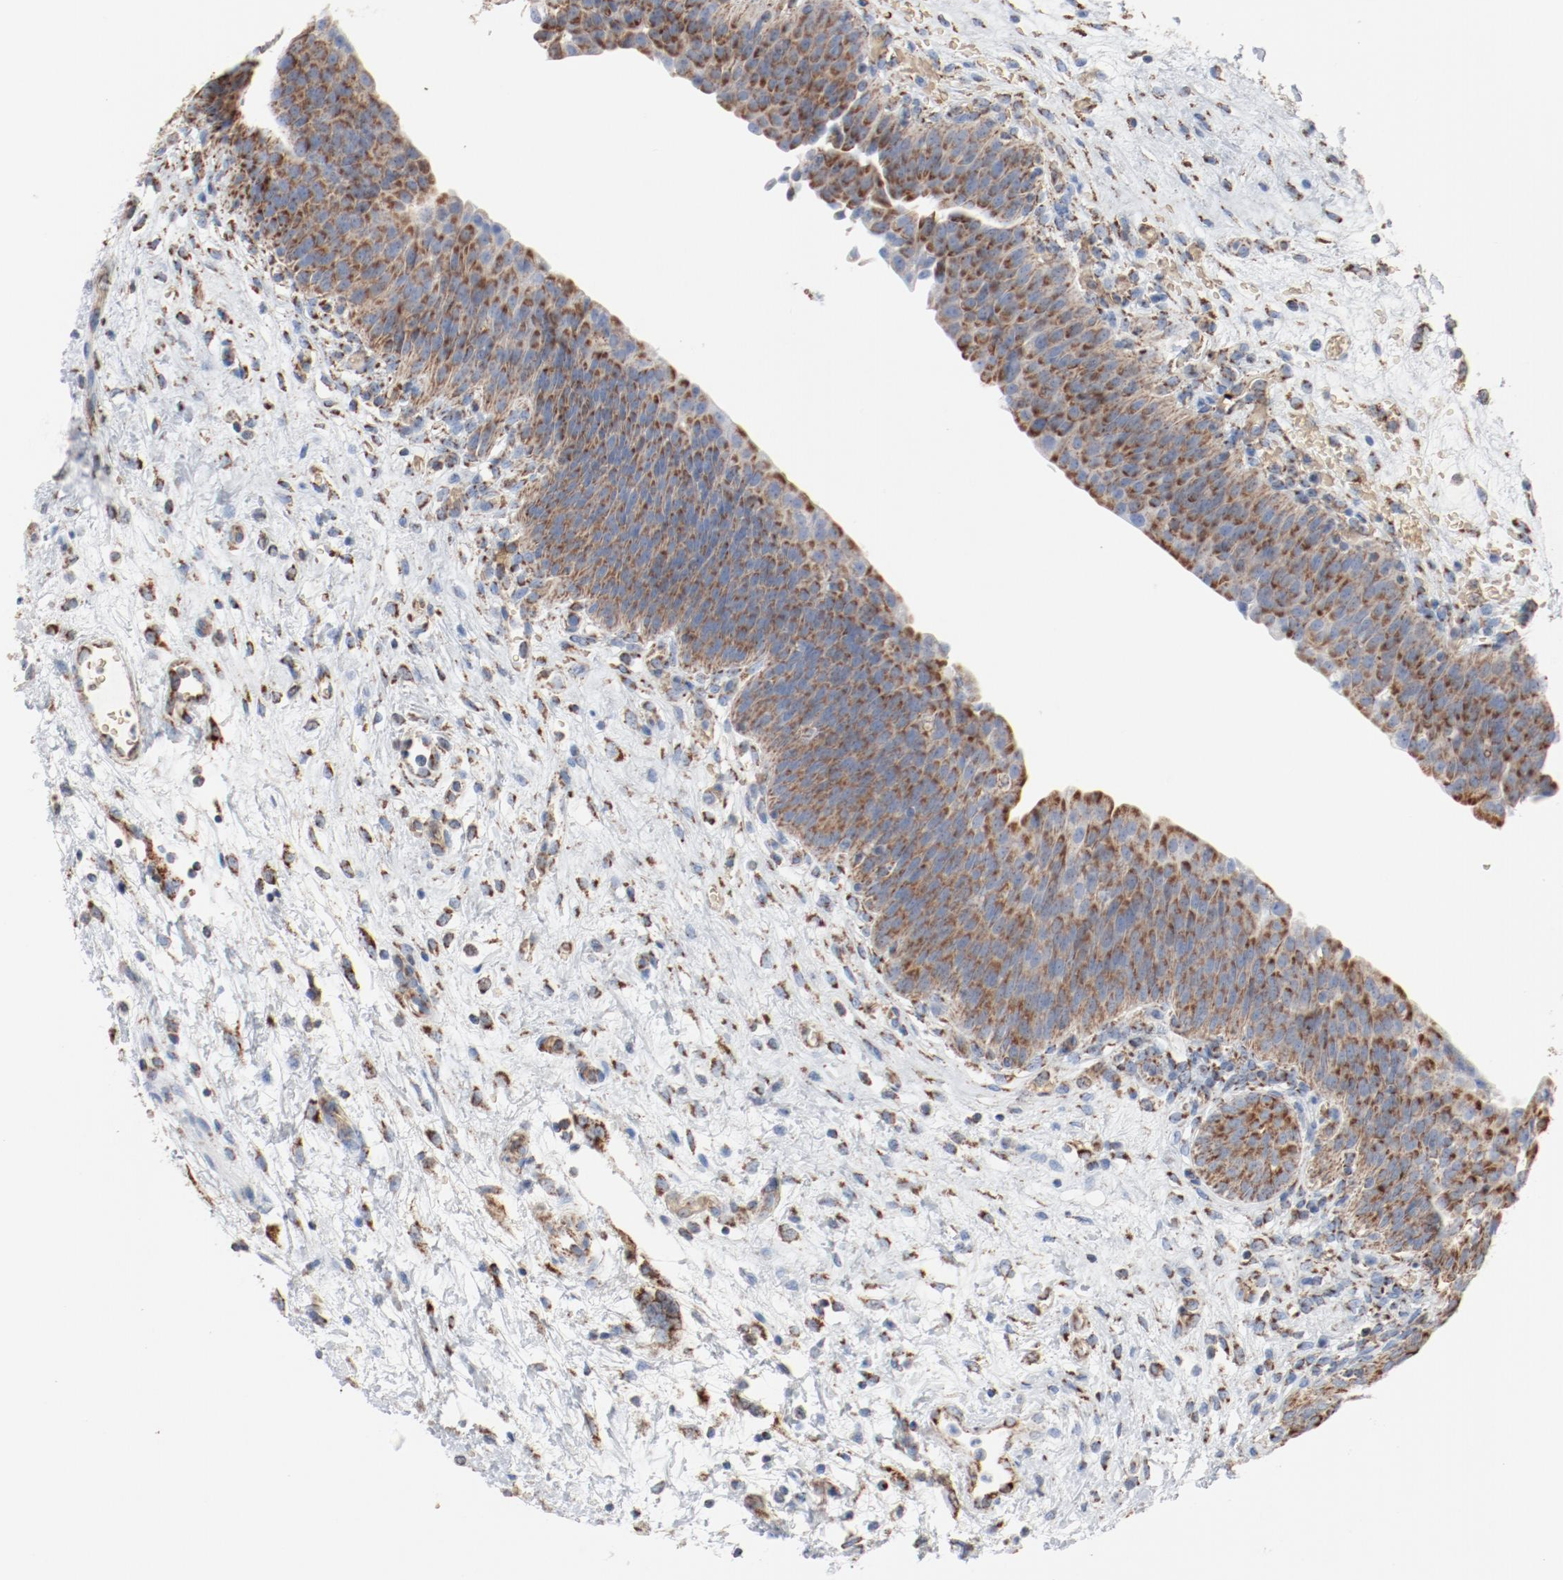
{"staining": {"intensity": "moderate", "quantity": ">75%", "location": "cytoplasmic/membranous"}, "tissue": "urinary bladder", "cell_type": "Urothelial cells", "image_type": "normal", "snomed": [{"axis": "morphology", "description": "Normal tissue, NOS"}, {"axis": "topography", "description": "Smooth muscle"}, {"axis": "topography", "description": "Urinary bladder"}], "caption": "Benign urinary bladder displays moderate cytoplasmic/membranous staining in about >75% of urothelial cells The protein is shown in brown color, while the nuclei are stained blue..", "gene": "NDUFB8", "patient": {"sex": "male", "age": 35}}